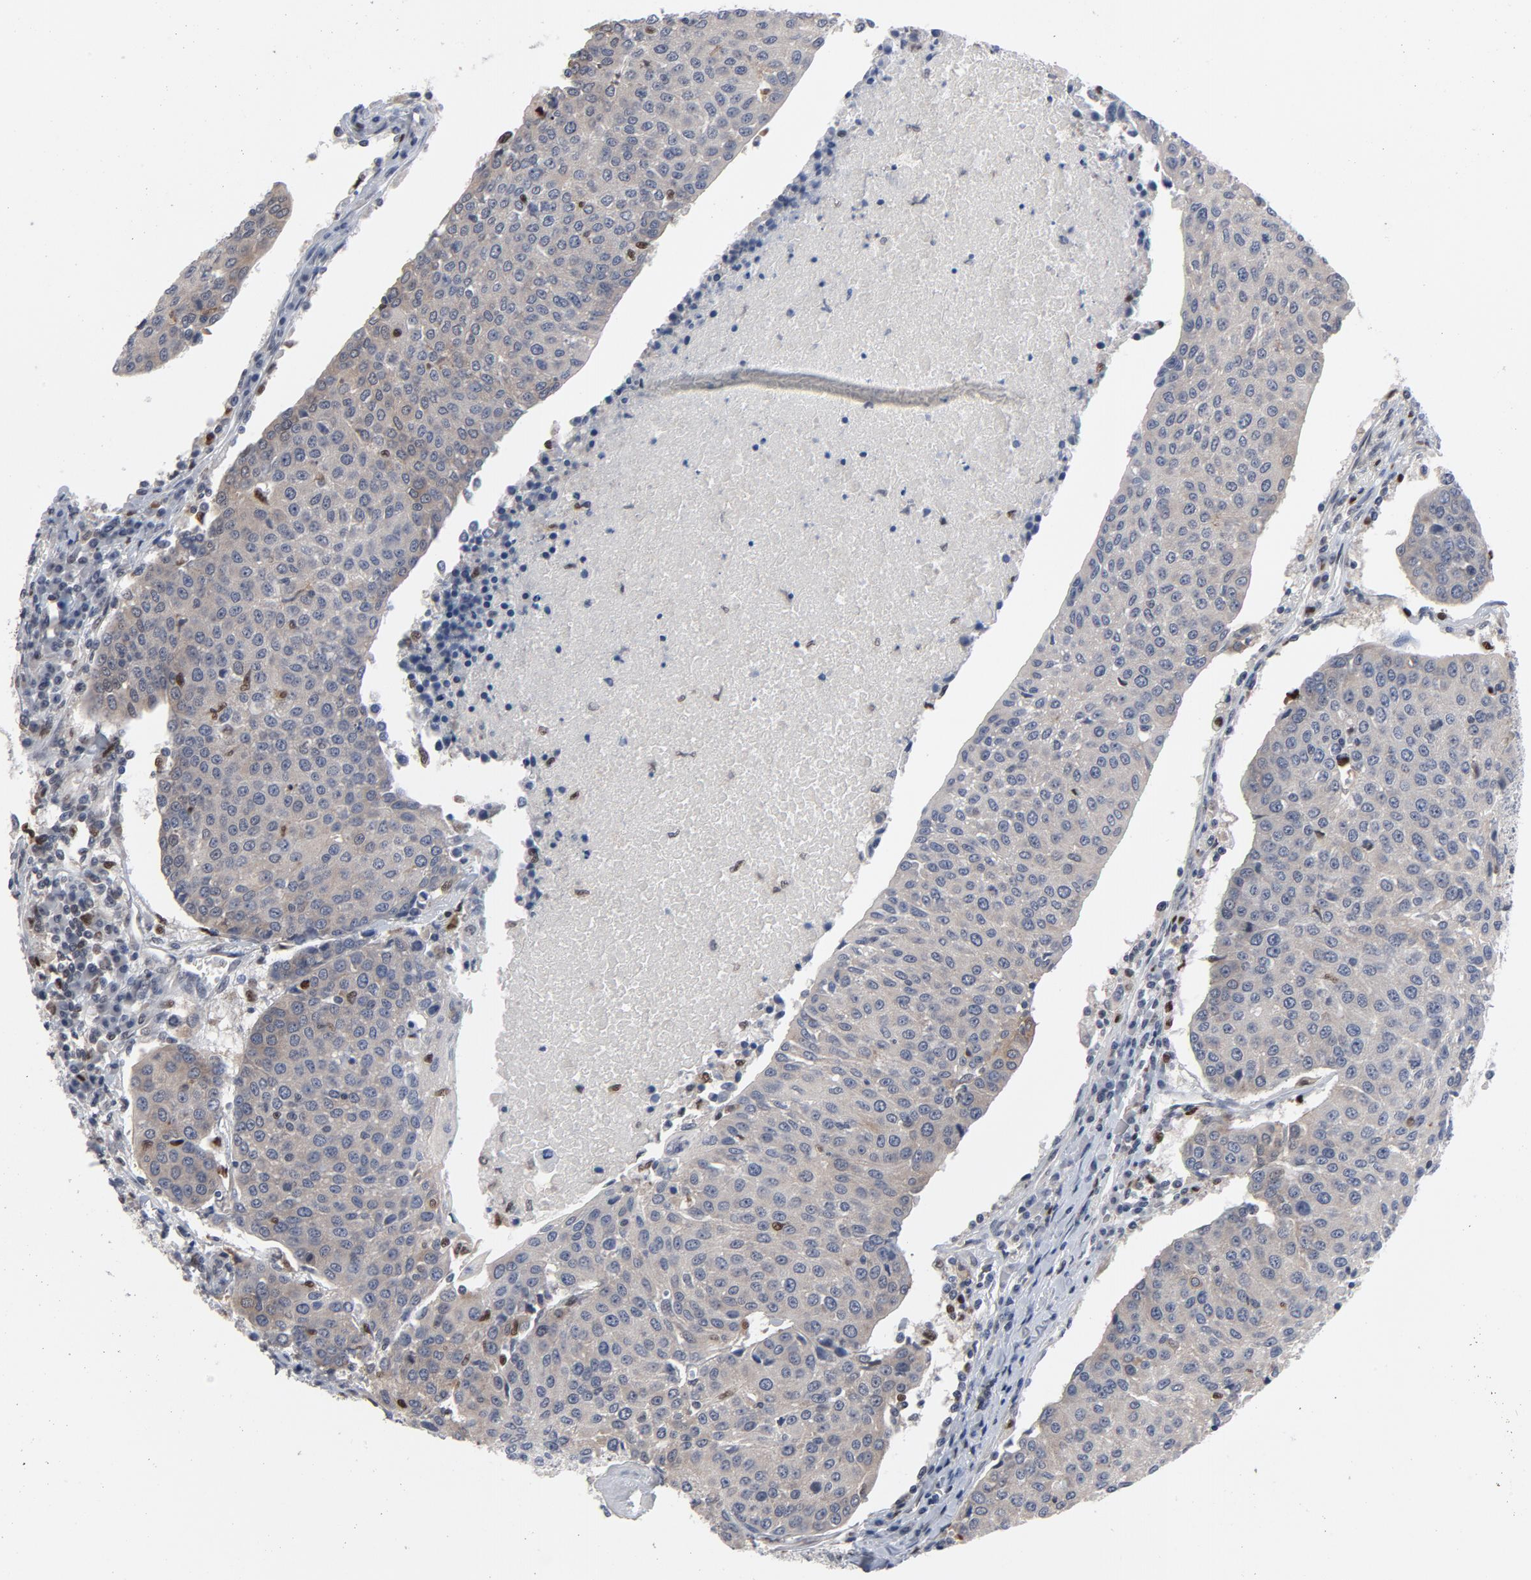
{"staining": {"intensity": "weak", "quantity": "25%-75%", "location": "cytoplasmic/membranous"}, "tissue": "urothelial cancer", "cell_type": "Tumor cells", "image_type": "cancer", "snomed": [{"axis": "morphology", "description": "Urothelial carcinoma, High grade"}, {"axis": "topography", "description": "Urinary bladder"}], "caption": "A brown stain labels weak cytoplasmic/membranous positivity of a protein in urothelial cancer tumor cells.", "gene": "NFKB1", "patient": {"sex": "female", "age": 85}}